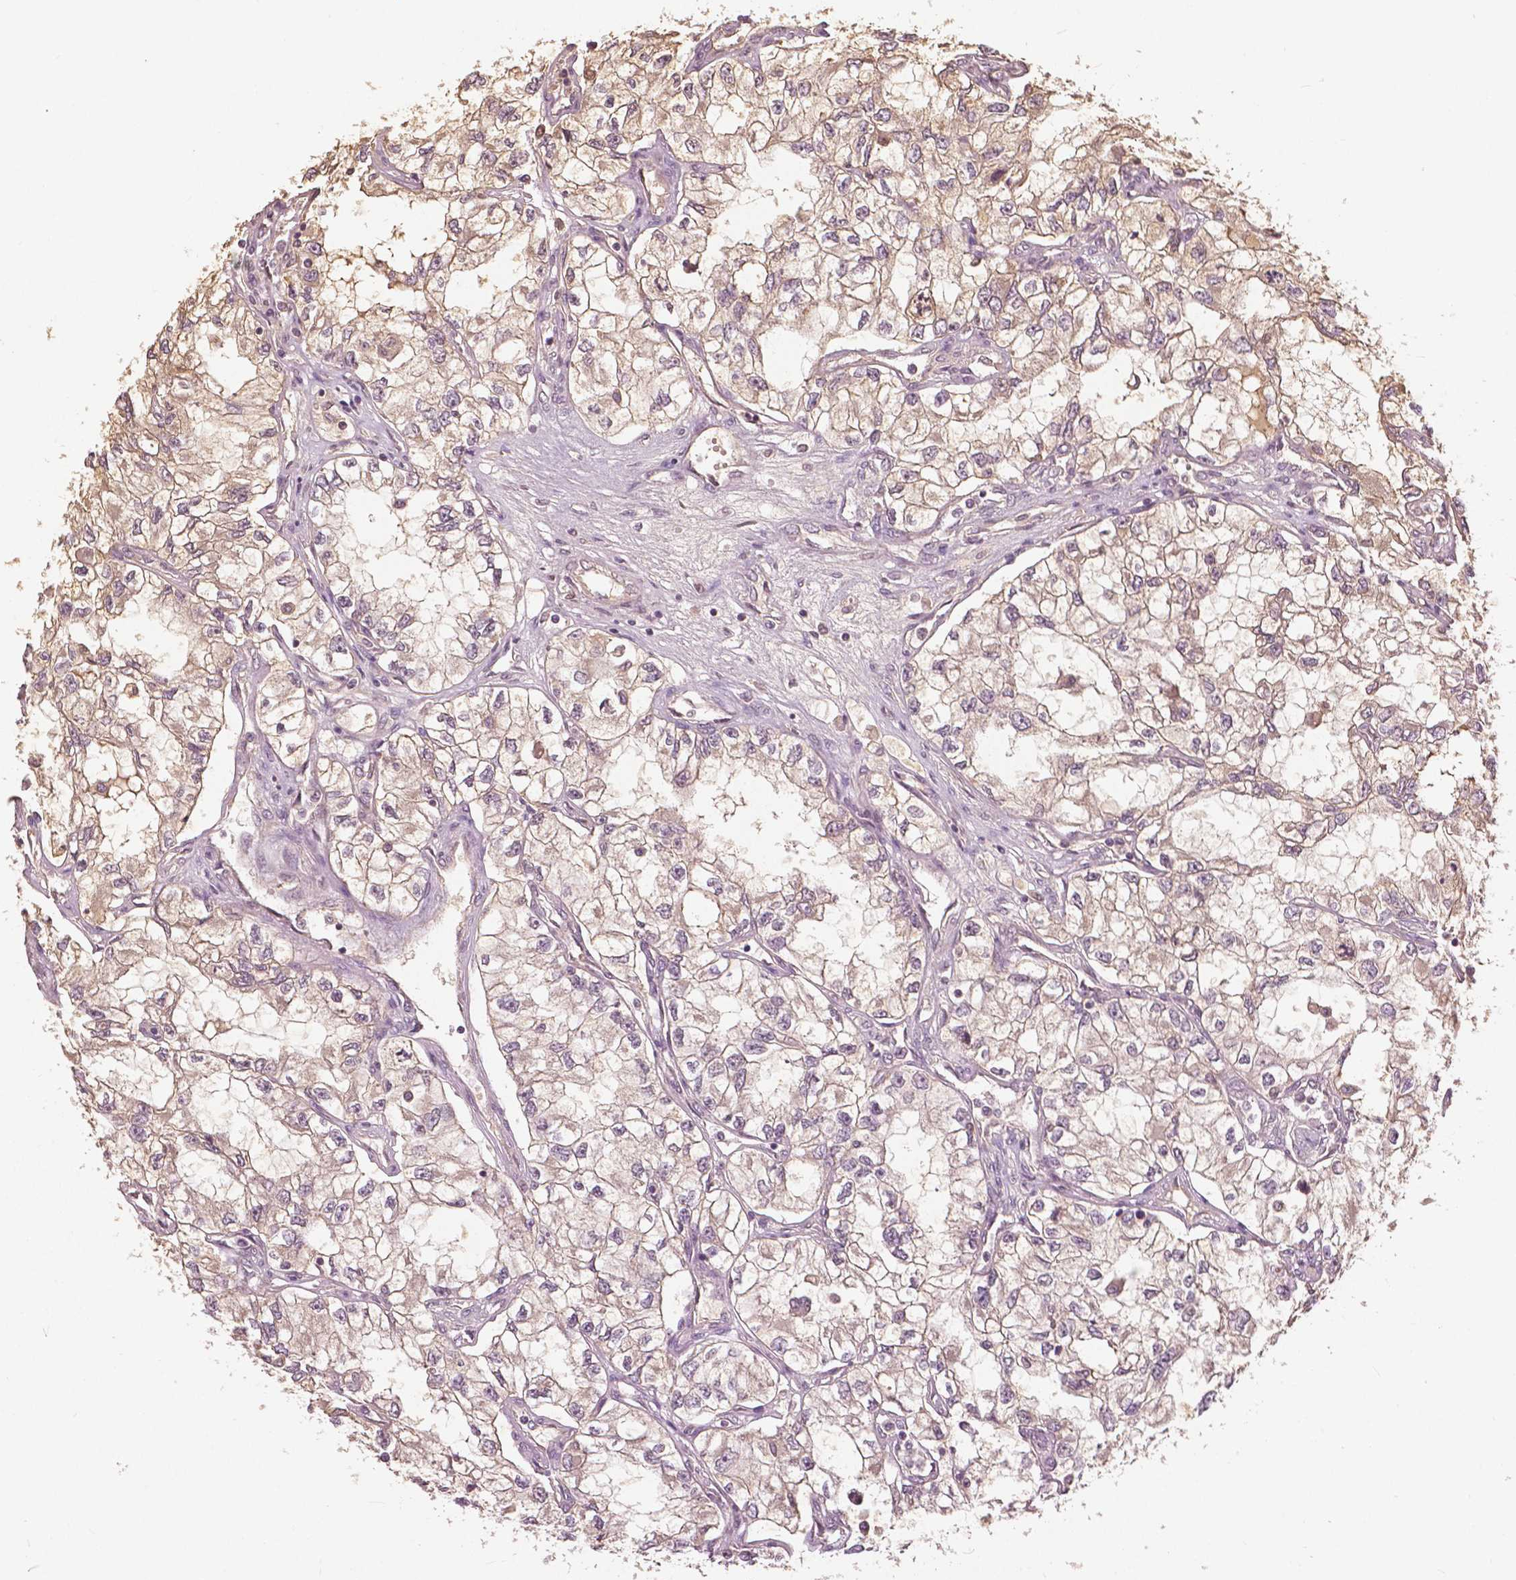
{"staining": {"intensity": "weak", "quantity": "25%-75%", "location": "cytoplasmic/membranous"}, "tissue": "renal cancer", "cell_type": "Tumor cells", "image_type": "cancer", "snomed": [{"axis": "morphology", "description": "Adenocarcinoma, NOS"}, {"axis": "topography", "description": "Kidney"}], "caption": "Immunohistochemistry (IHC) of human adenocarcinoma (renal) demonstrates low levels of weak cytoplasmic/membranous positivity in approximately 25%-75% of tumor cells.", "gene": "ANGPTL4", "patient": {"sex": "female", "age": 59}}